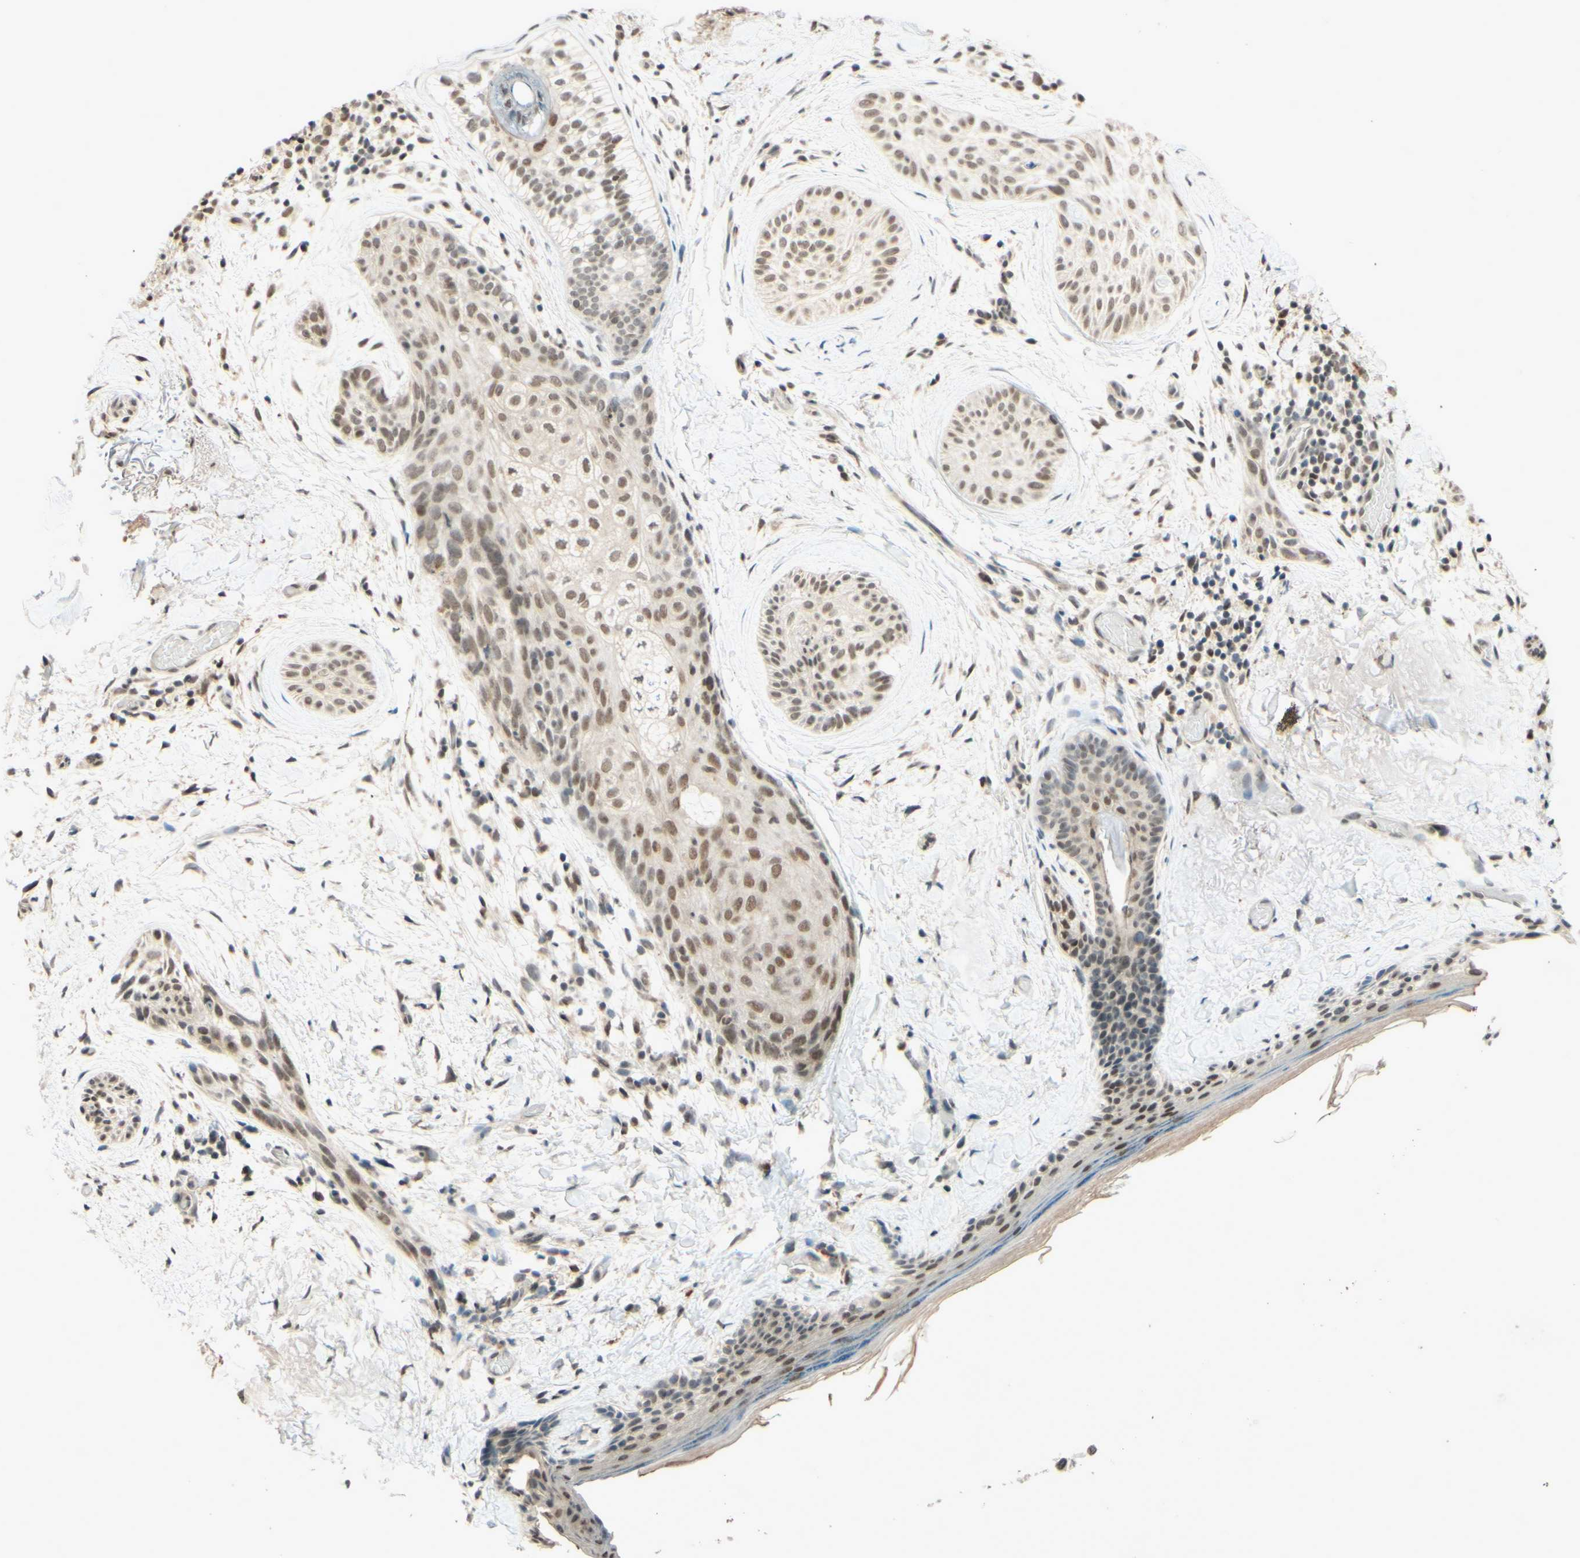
{"staining": {"intensity": "moderate", "quantity": ">75%", "location": "nuclear"}, "tissue": "skin cancer", "cell_type": "Tumor cells", "image_type": "cancer", "snomed": [{"axis": "morphology", "description": "Normal tissue, NOS"}, {"axis": "morphology", "description": "Basal cell carcinoma"}, {"axis": "topography", "description": "Skin"}], "caption": "Basal cell carcinoma (skin) stained with IHC reveals moderate nuclear positivity in approximately >75% of tumor cells.", "gene": "SMARCB1", "patient": {"sex": "female", "age": 71}}